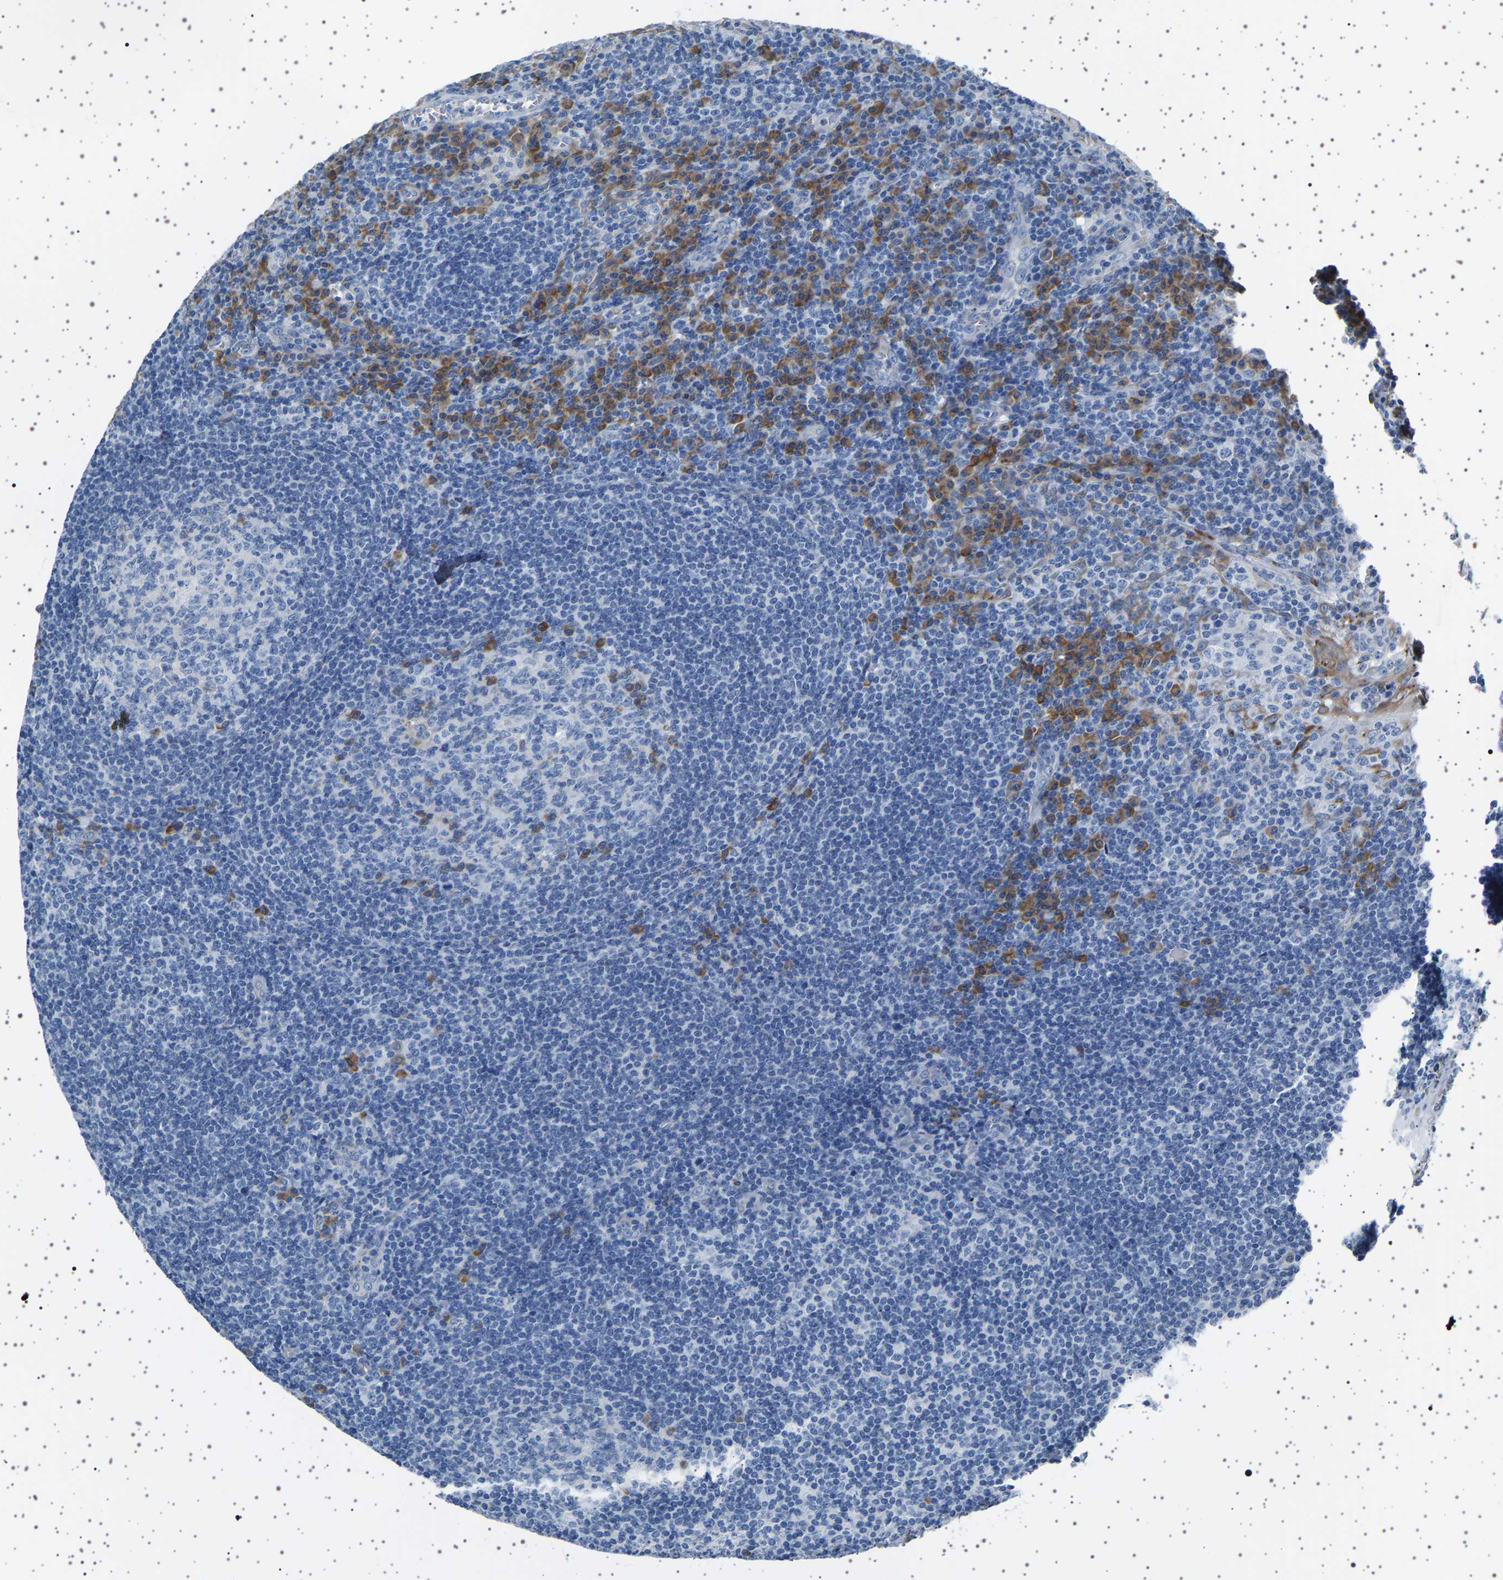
{"staining": {"intensity": "moderate", "quantity": "<25%", "location": "cytoplasmic/membranous"}, "tissue": "tonsil", "cell_type": "Germinal center cells", "image_type": "normal", "snomed": [{"axis": "morphology", "description": "Normal tissue, NOS"}, {"axis": "topography", "description": "Tonsil"}], "caption": "Brown immunohistochemical staining in benign human tonsil displays moderate cytoplasmic/membranous positivity in approximately <25% of germinal center cells.", "gene": "FTCD", "patient": {"sex": "male", "age": 37}}